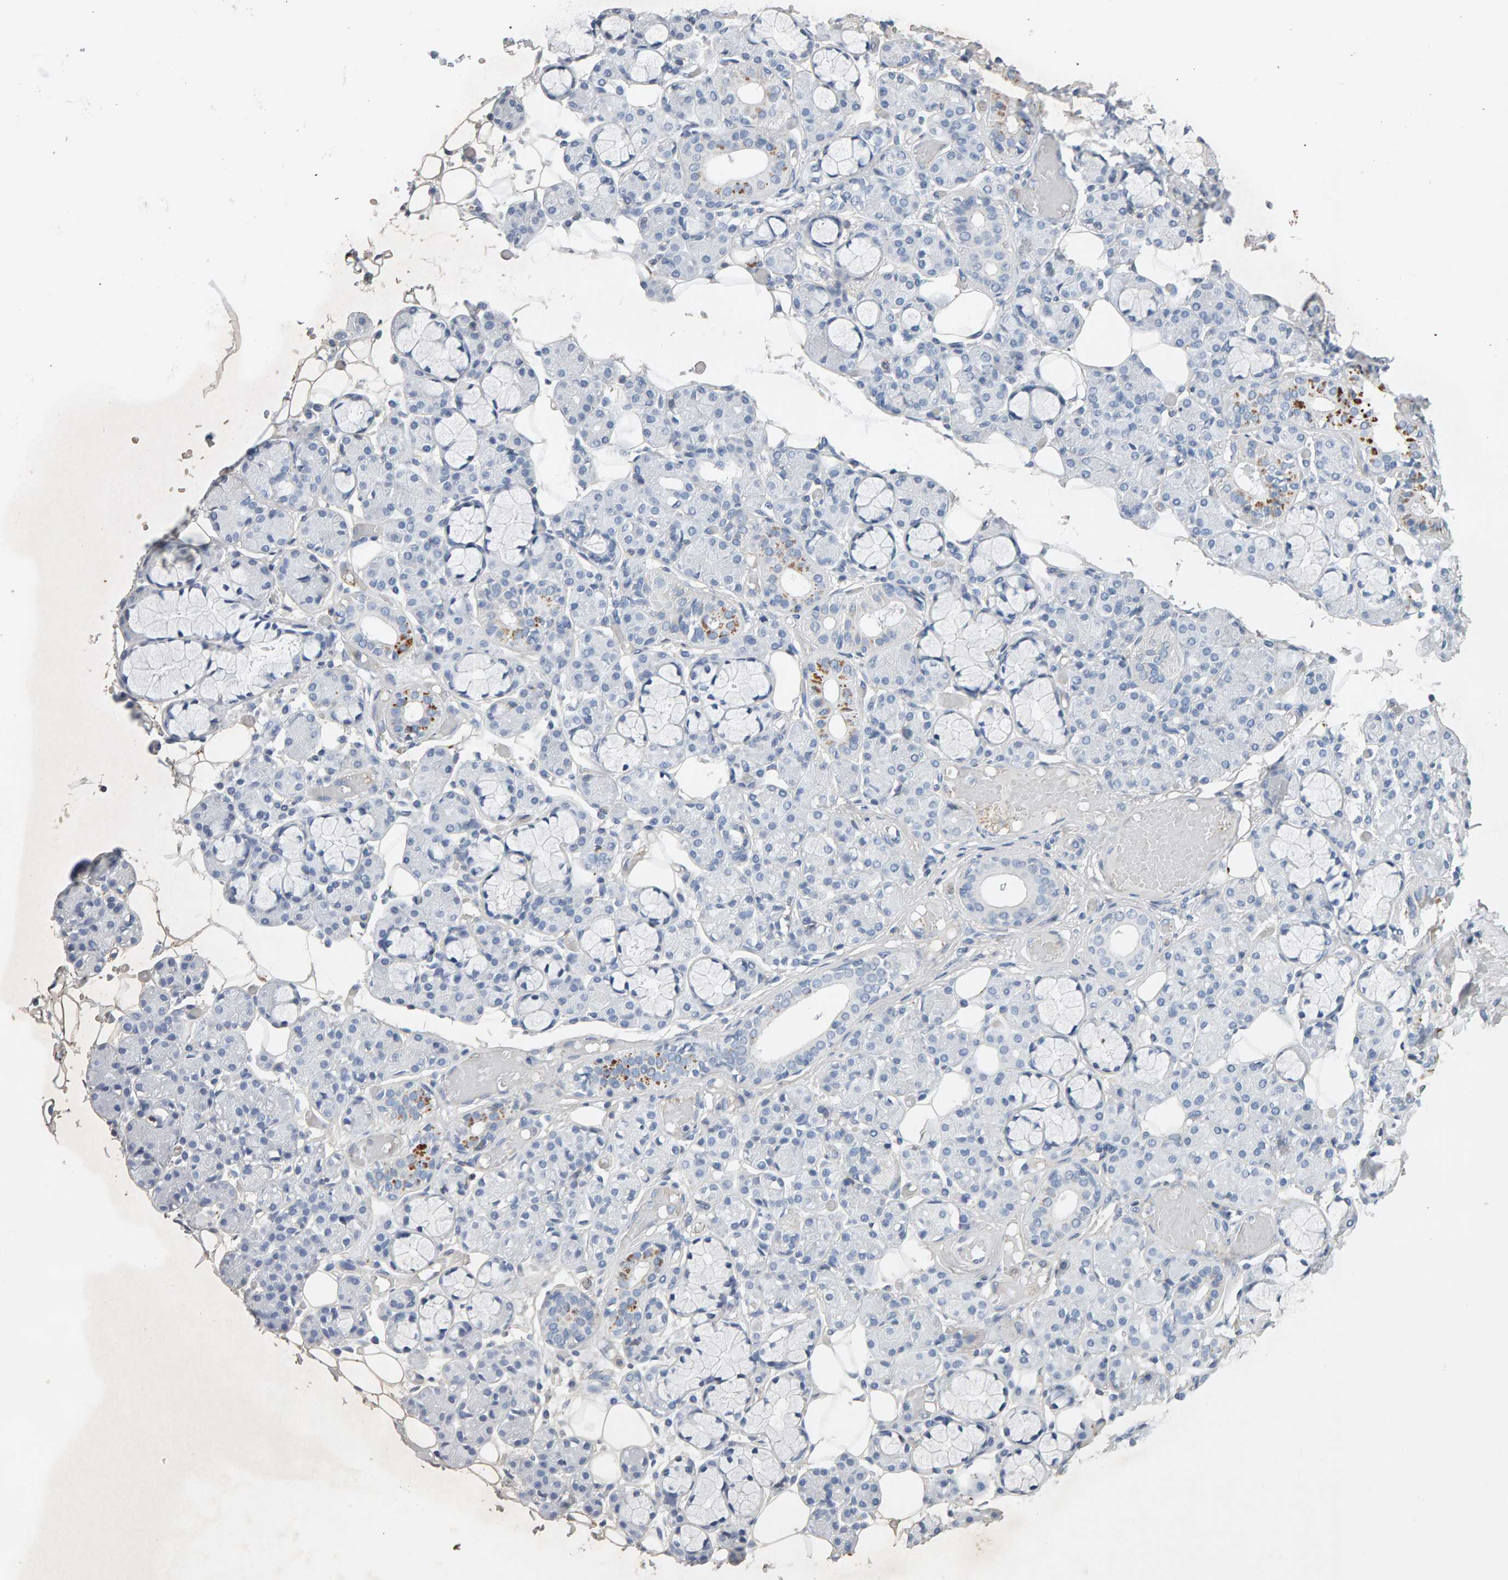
{"staining": {"intensity": "moderate", "quantity": "<25%", "location": "cytoplasmic/membranous"}, "tissue": "salivary gland", "cell_type": "Glandular cells", "image_type": "normal", "snomed": [{"axis": "morphology", "description": "Normal tissue, NOS"}, {"axis": "topography", "description": "Salivary gland"}], "caption": "Benign salivary gland was stained to show a protein in brown. There is low levels of moderate cytoplasmic/membranous positivity in about <25% of glandular cells.", "gene": "FYN", "patient": {"sex": "male", "age": 63}}